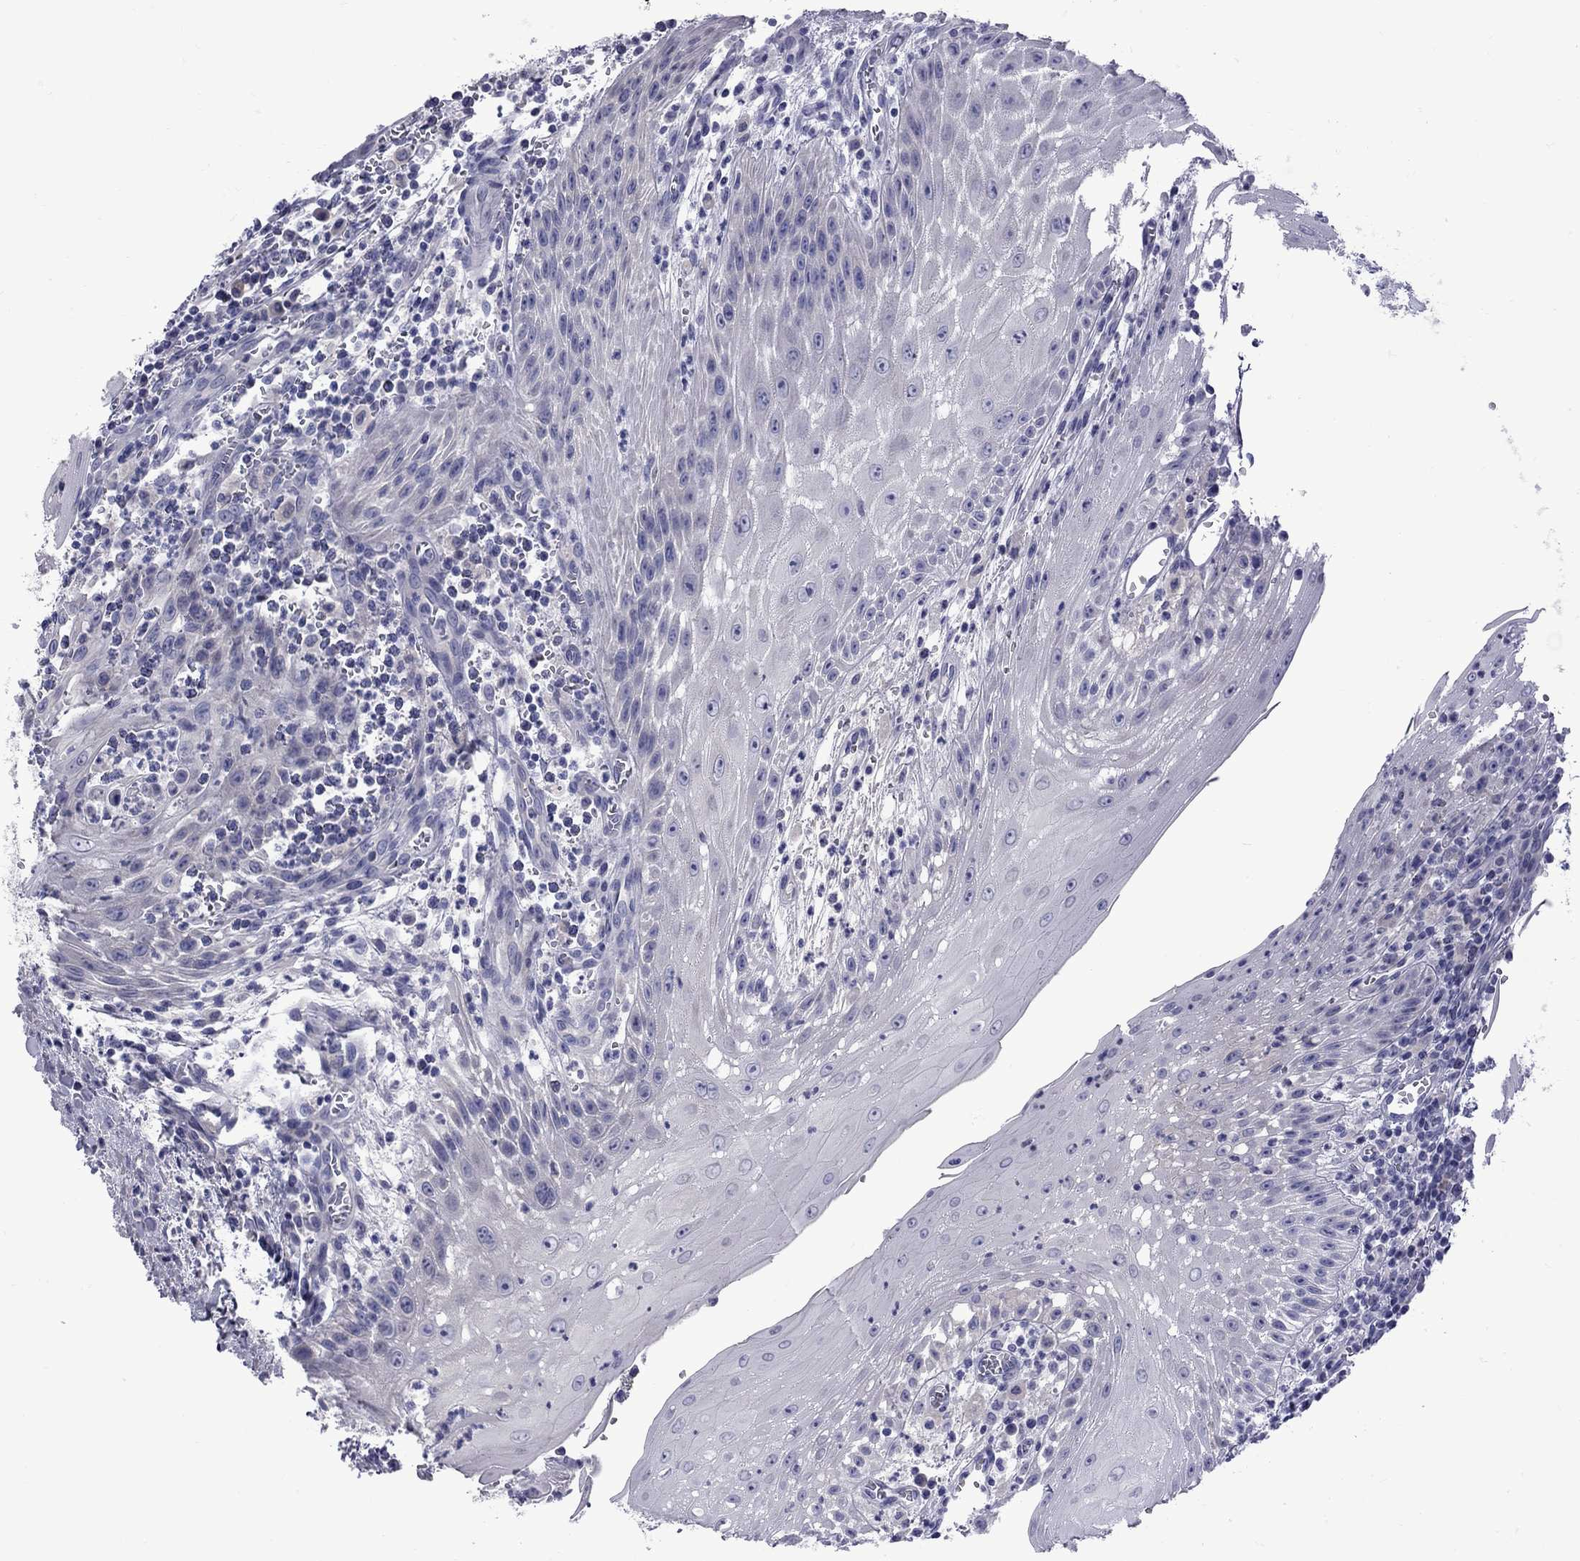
{"staining": {"intensity": "negative", "quantity": "none", "location": "none"}, "tissue": "head and neck cancer", "cell_type": "Tumor cells", "image_type": "cancer", "snomed": [{"axis": "morphology", "description": "Squamous cell carcinoma, NOS"}, {"axis": "topography", "description": "Oral tissue"}, {"axis": "topography", "description": "Head-Neck"}], "caption": "Immunohistochemistry micrograph of neoplastic tissue: human head and neck cancer (squamous cell carcinoma) stained with DAB reveals no significant protein expression in tumor cells.", "gene": "EPPIN", "patient": {"sex": "male", "age": 58}}